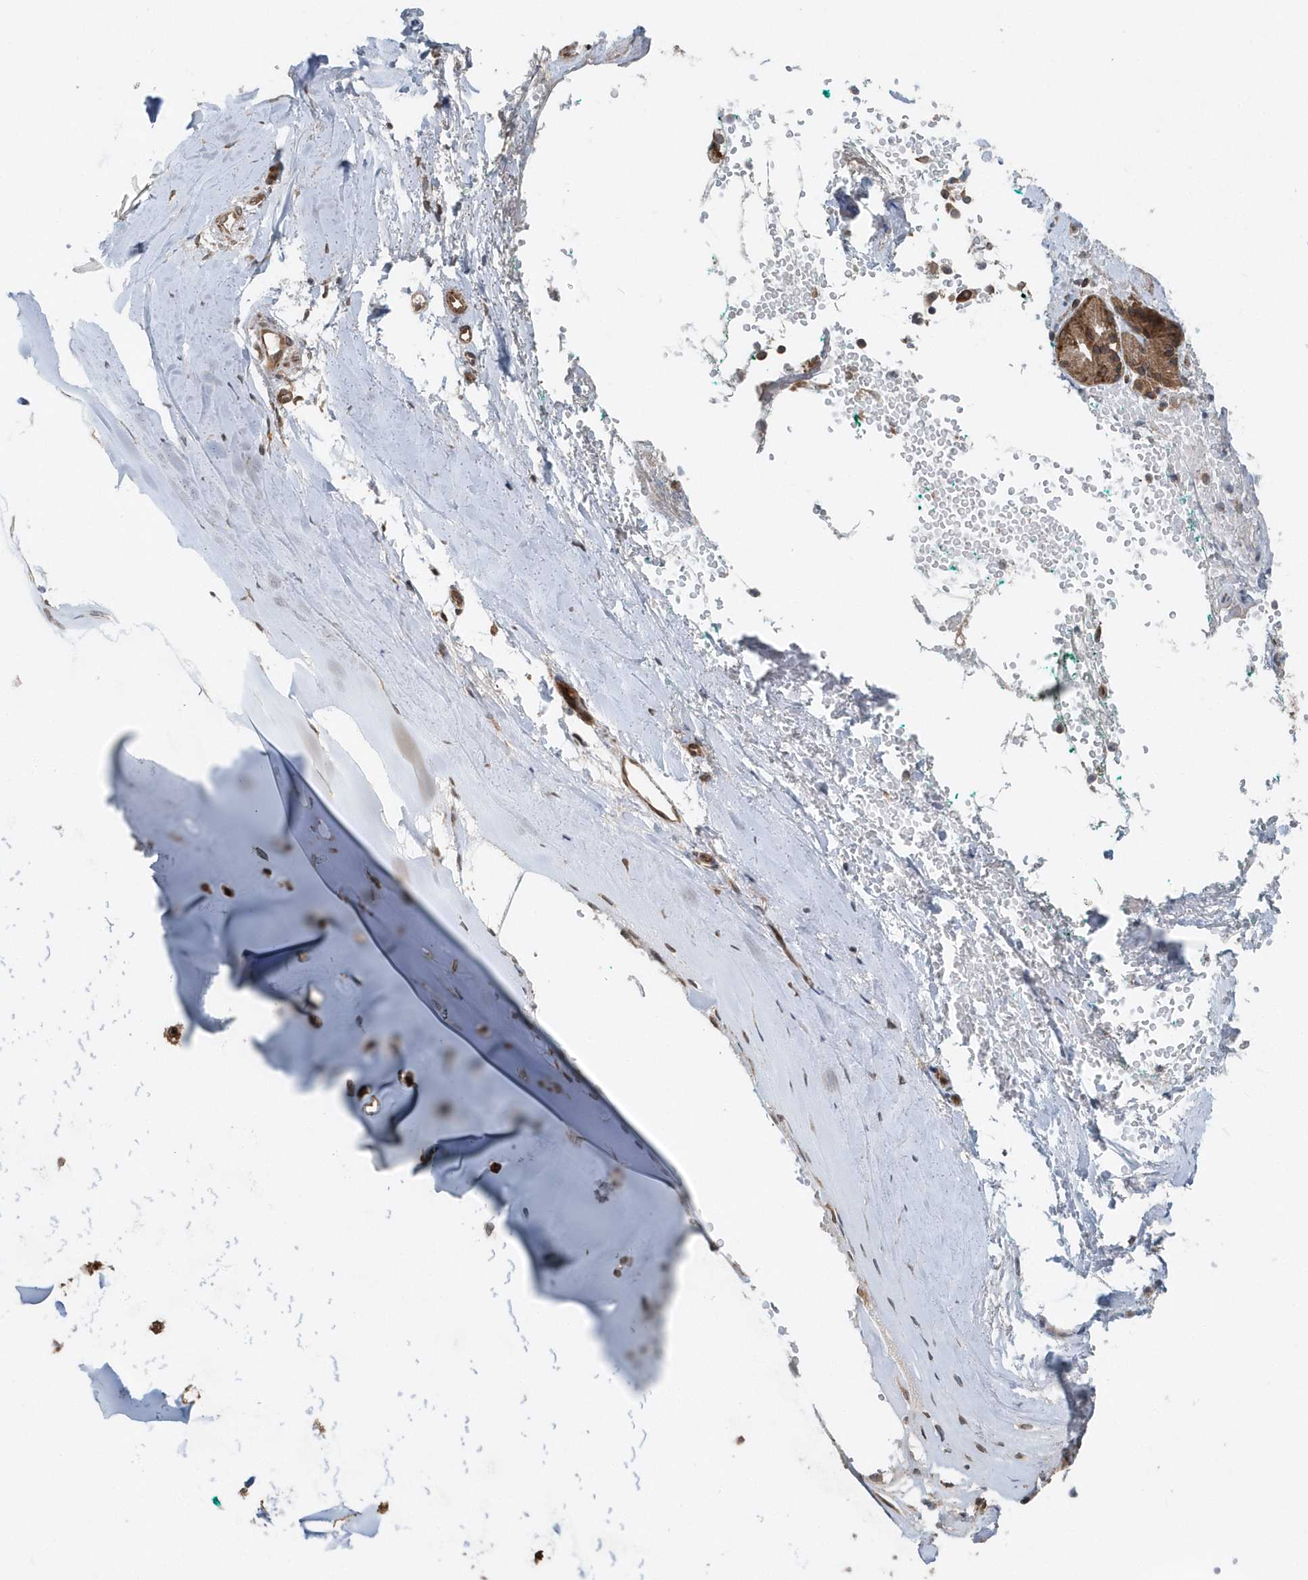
{"staining": {"intensity": "strong", "quantity": ">75%", "location": "cytoplasmic/membranous"}, "tissue": "adipose tissue", "cell_type": "Adipocytes", "image_type": "normal", "snomed": [{"axis": "morphology", "description": "Normal tissue, NOS"}, {"axis": "morphology", "description": "Basal cell carcinoma"}, {"axis": "topography", "description": "Cartilage tissue"}, {"axis": "topography", "description": "Nasopharynx"}, {"axis": "topography", "description": "Oral tissue"}], "caption": "Immunohistochemistry micrograph of unremarkable adipose tissue stained for a protein (brown), which reveals high levels of strong cytoplasmic/membranous staining in about >75% of adipocytes.", "gene": "MCC", "patient": {"sex": "female", "age": 77}}